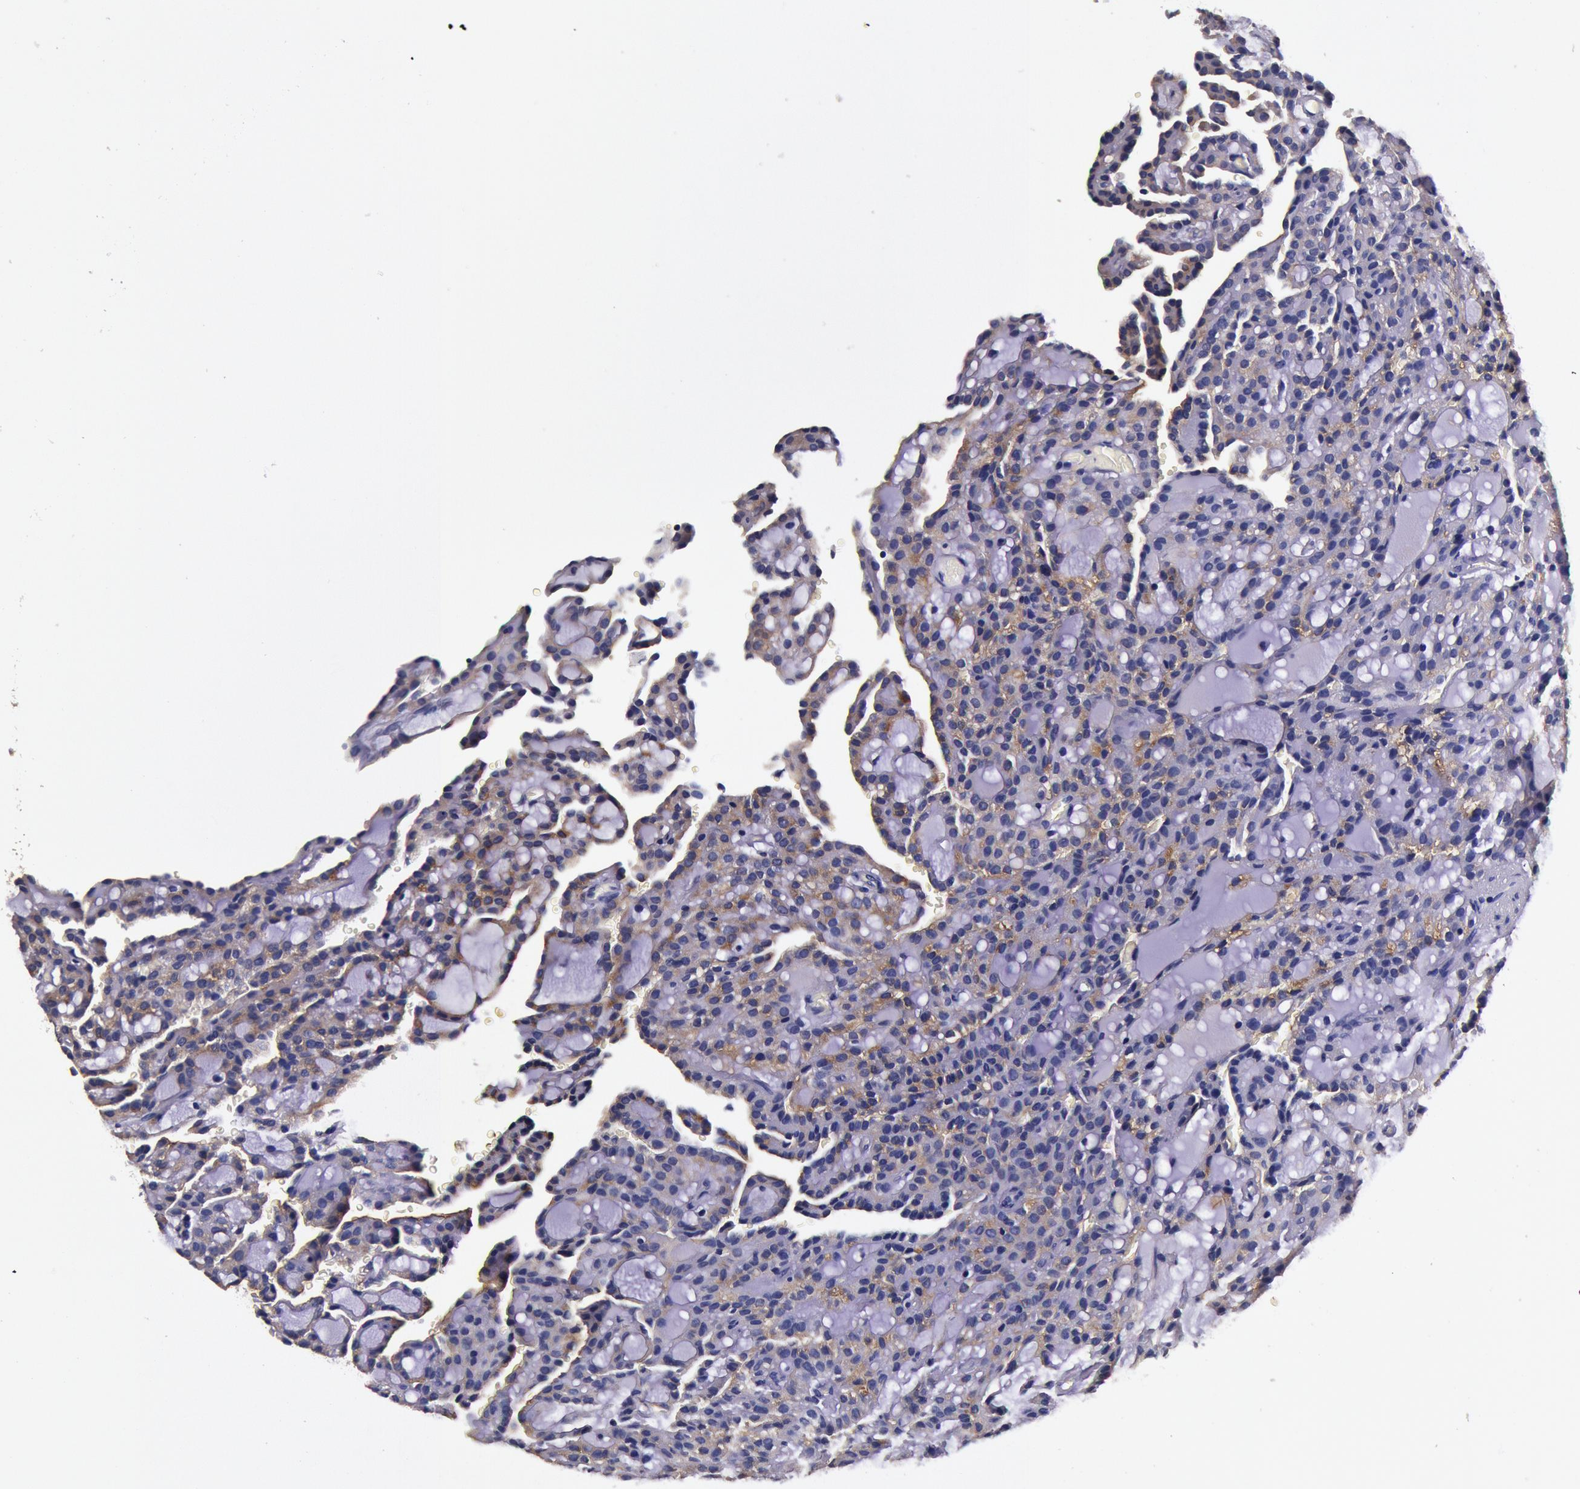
{"staining": {"intensity": "negative", "quantity": "none", "location": "none"}, "tissue": "renal cancer", "cell_type": "Tumor cells", "image_type": "cancer", "snomed": [{"axis": "morphology", "description": "Adenocarcinoma, NOS"}, {"axis": "topography", "description": "Kidney"}], "caption": "DAB (3,3'-diaminobenzidine) immunohistochemical staining of renal cancer (adenocarcinoma) reveals no significant staining in tumor cells.", "gene": "CCDC22", "patient": {"sex": "male", "age": 63}}